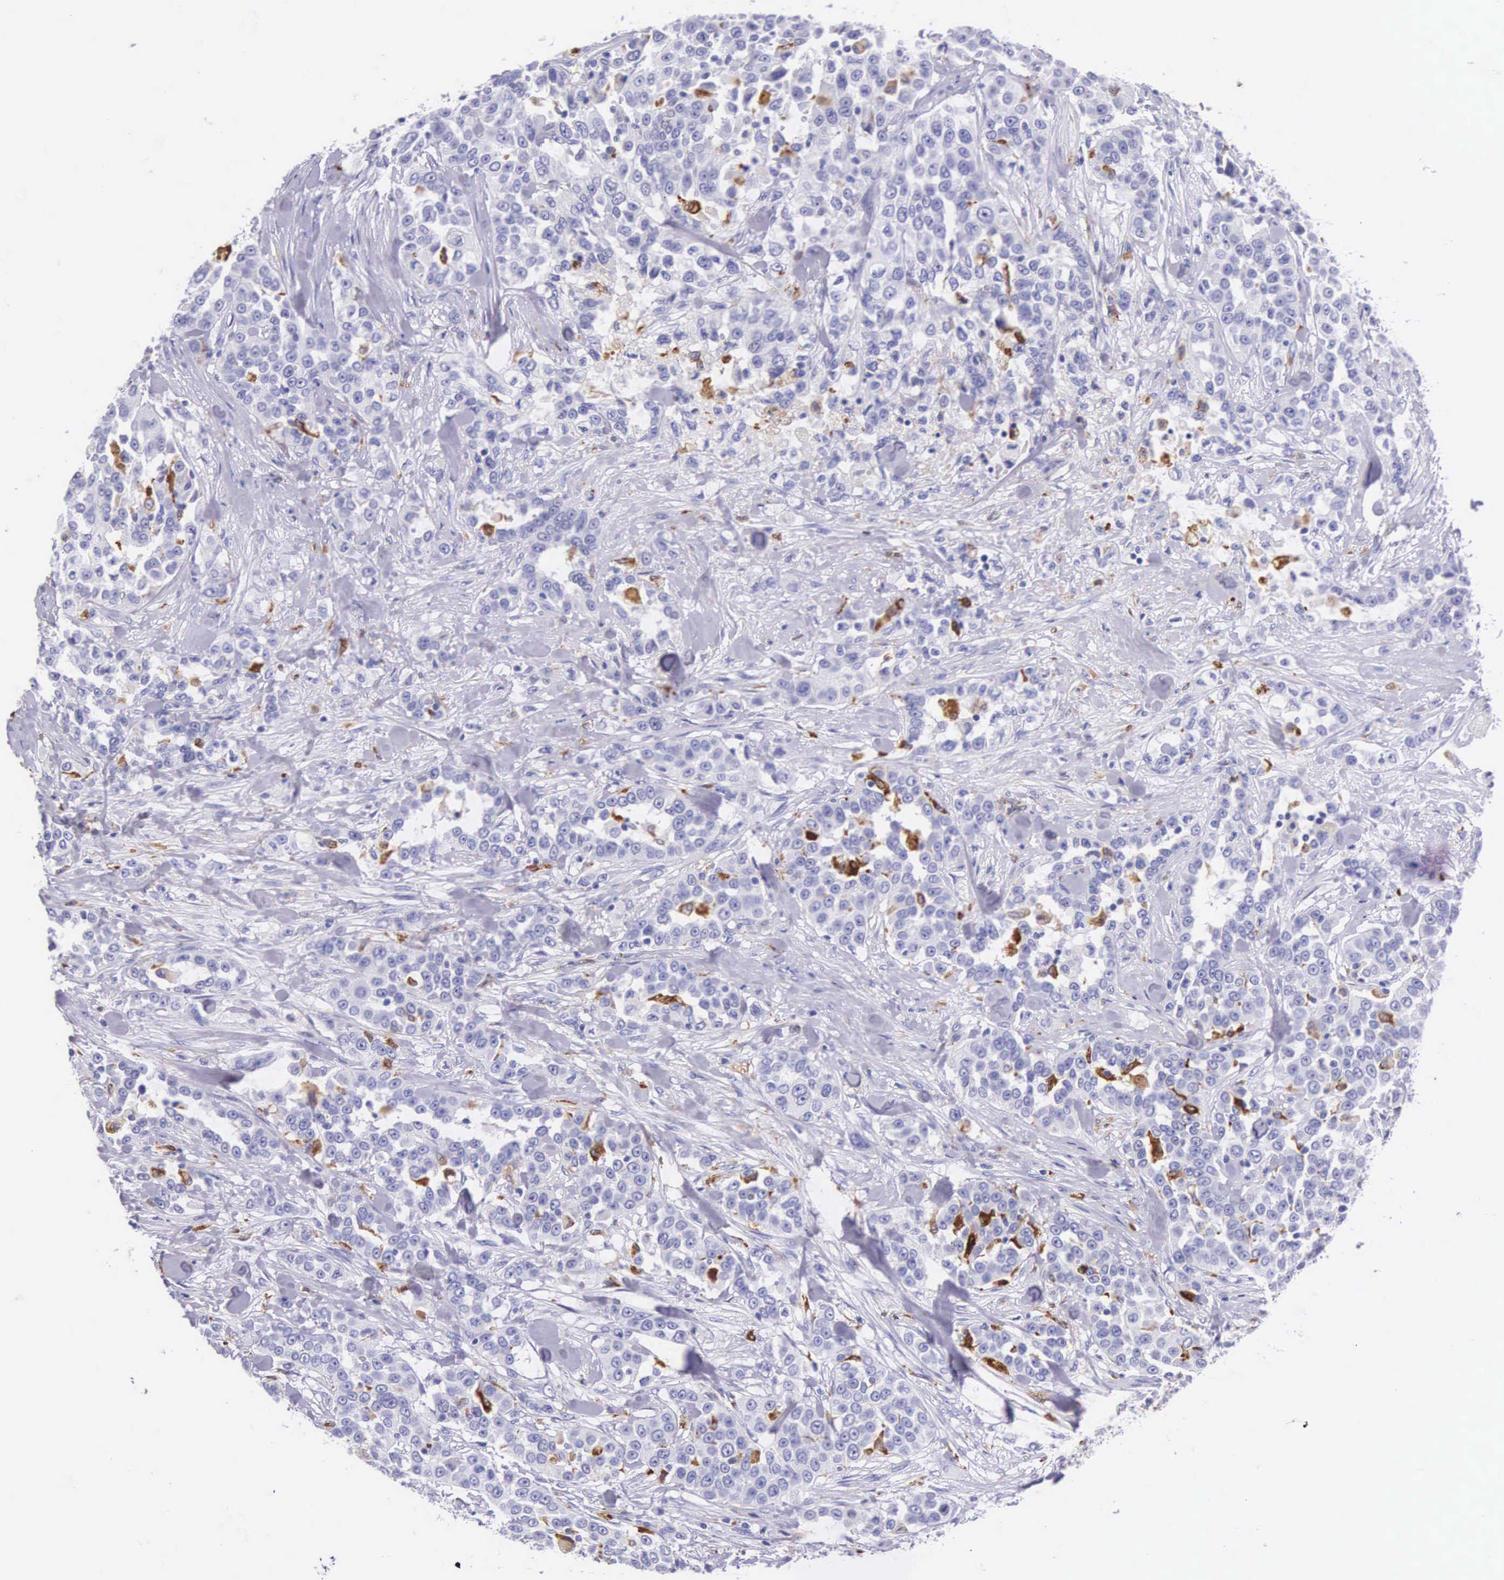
{"staining": {"intensity": "negative", "quantity": "none", "location": "none"}, "tissue": "urothelial cancer", "cell_type": "Tumor cells", "image_type": "cancer", "snomed": [{"axis": "morphology", "description": "Urothelial carcinoma, High grade"}, {"axis": "topography", "description": "Urinary bladder"}], "caption": "Tumor cells show no significant expression in high-grade urothelial carcinoma. (DAB (3,3'-diaminobenzidine) immunohistochemistry with hematoxylin counter stain).", "gene": "FCN1", "patient": {"sex": "female", "age": 80}}